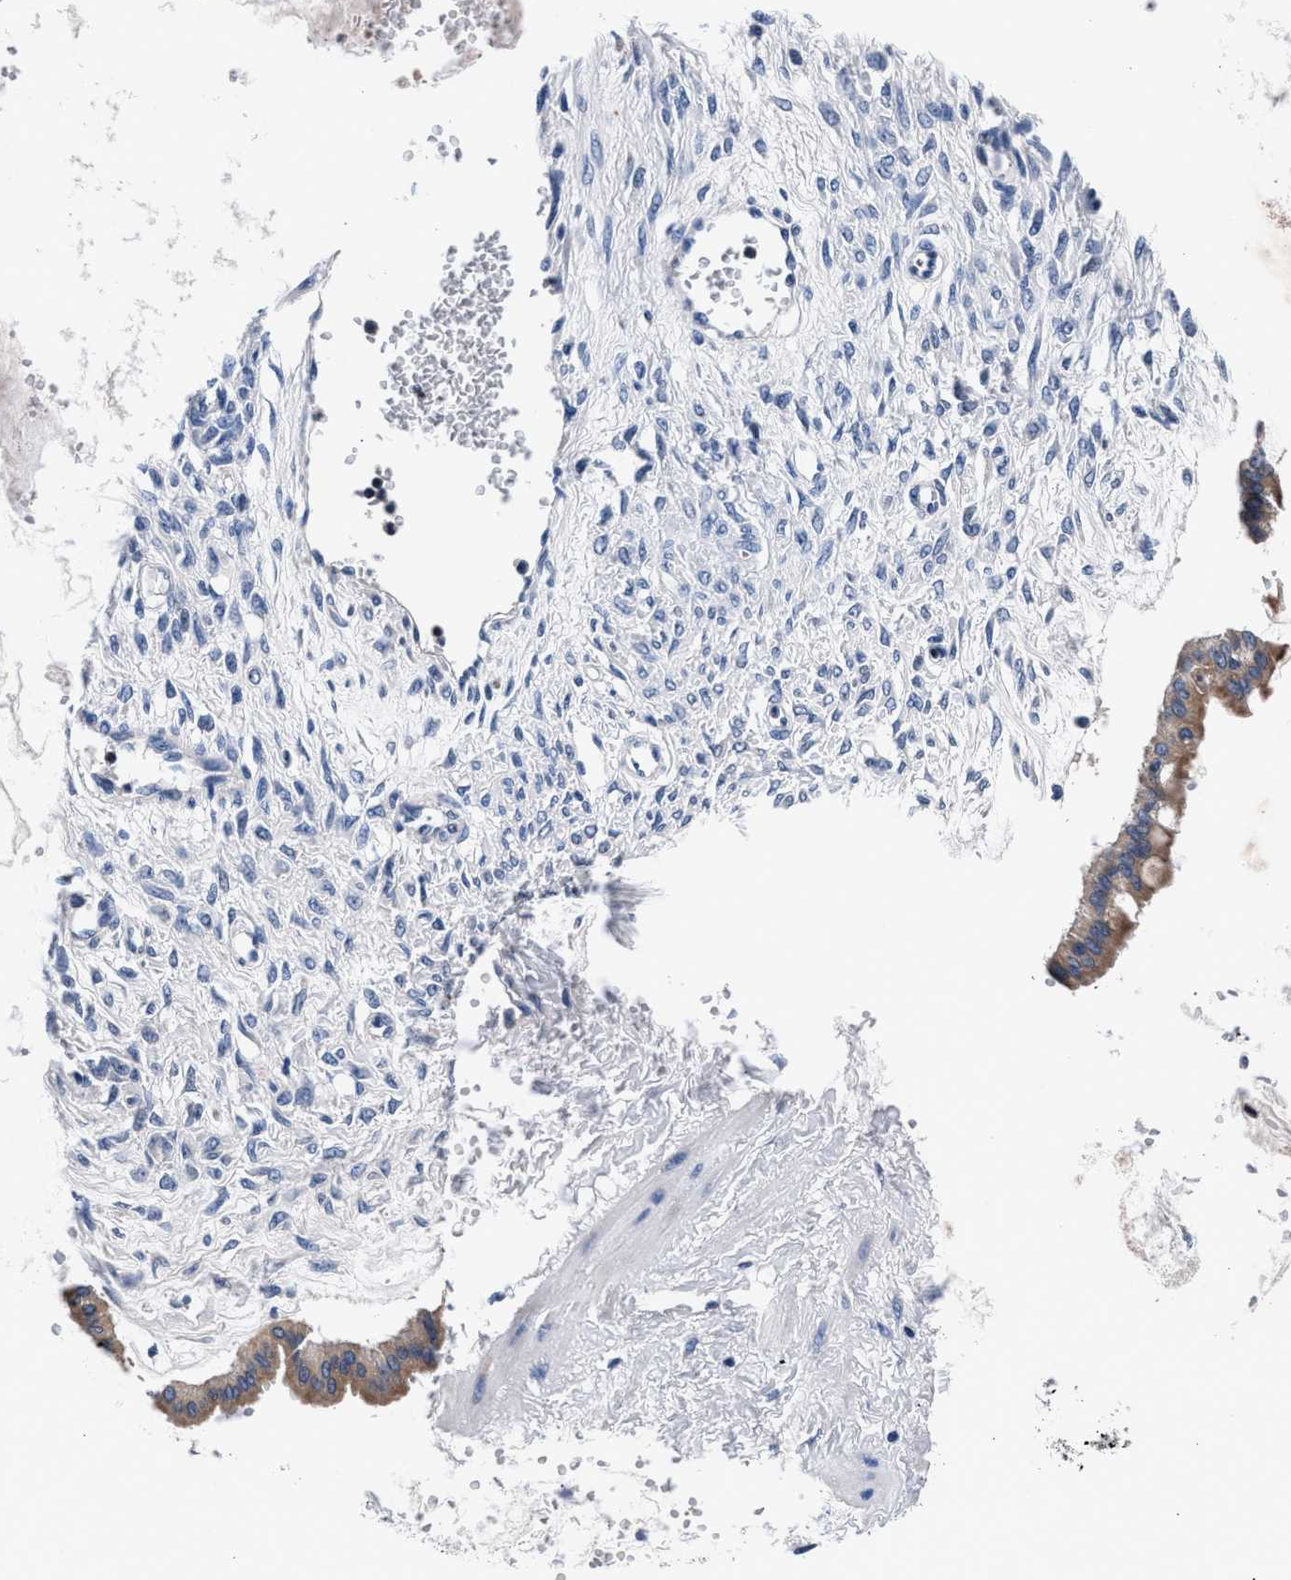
{"staining": {"intensity": "moderate", "quantity": ">75%", "location": "cytoplasmic/membranous"}, "tissue": "ovarian cancer", "cell_type": "Tumor cells", "image_type": "cancer", "snomed": [{"axis": "morphology", "description": "Cystadenocarcinoma, mucinous, NOS"}, {"axis": "topography", "description": "Ovary"}], "caption": "Protein staining exhibits moderate cytoplasmic/membranous positivity in approximately >75% of tumor cells in ovarian mucinous cystadenocarcinoma.", "gene": "PHF24", "patient": {"sex": "female", "age": 73}}